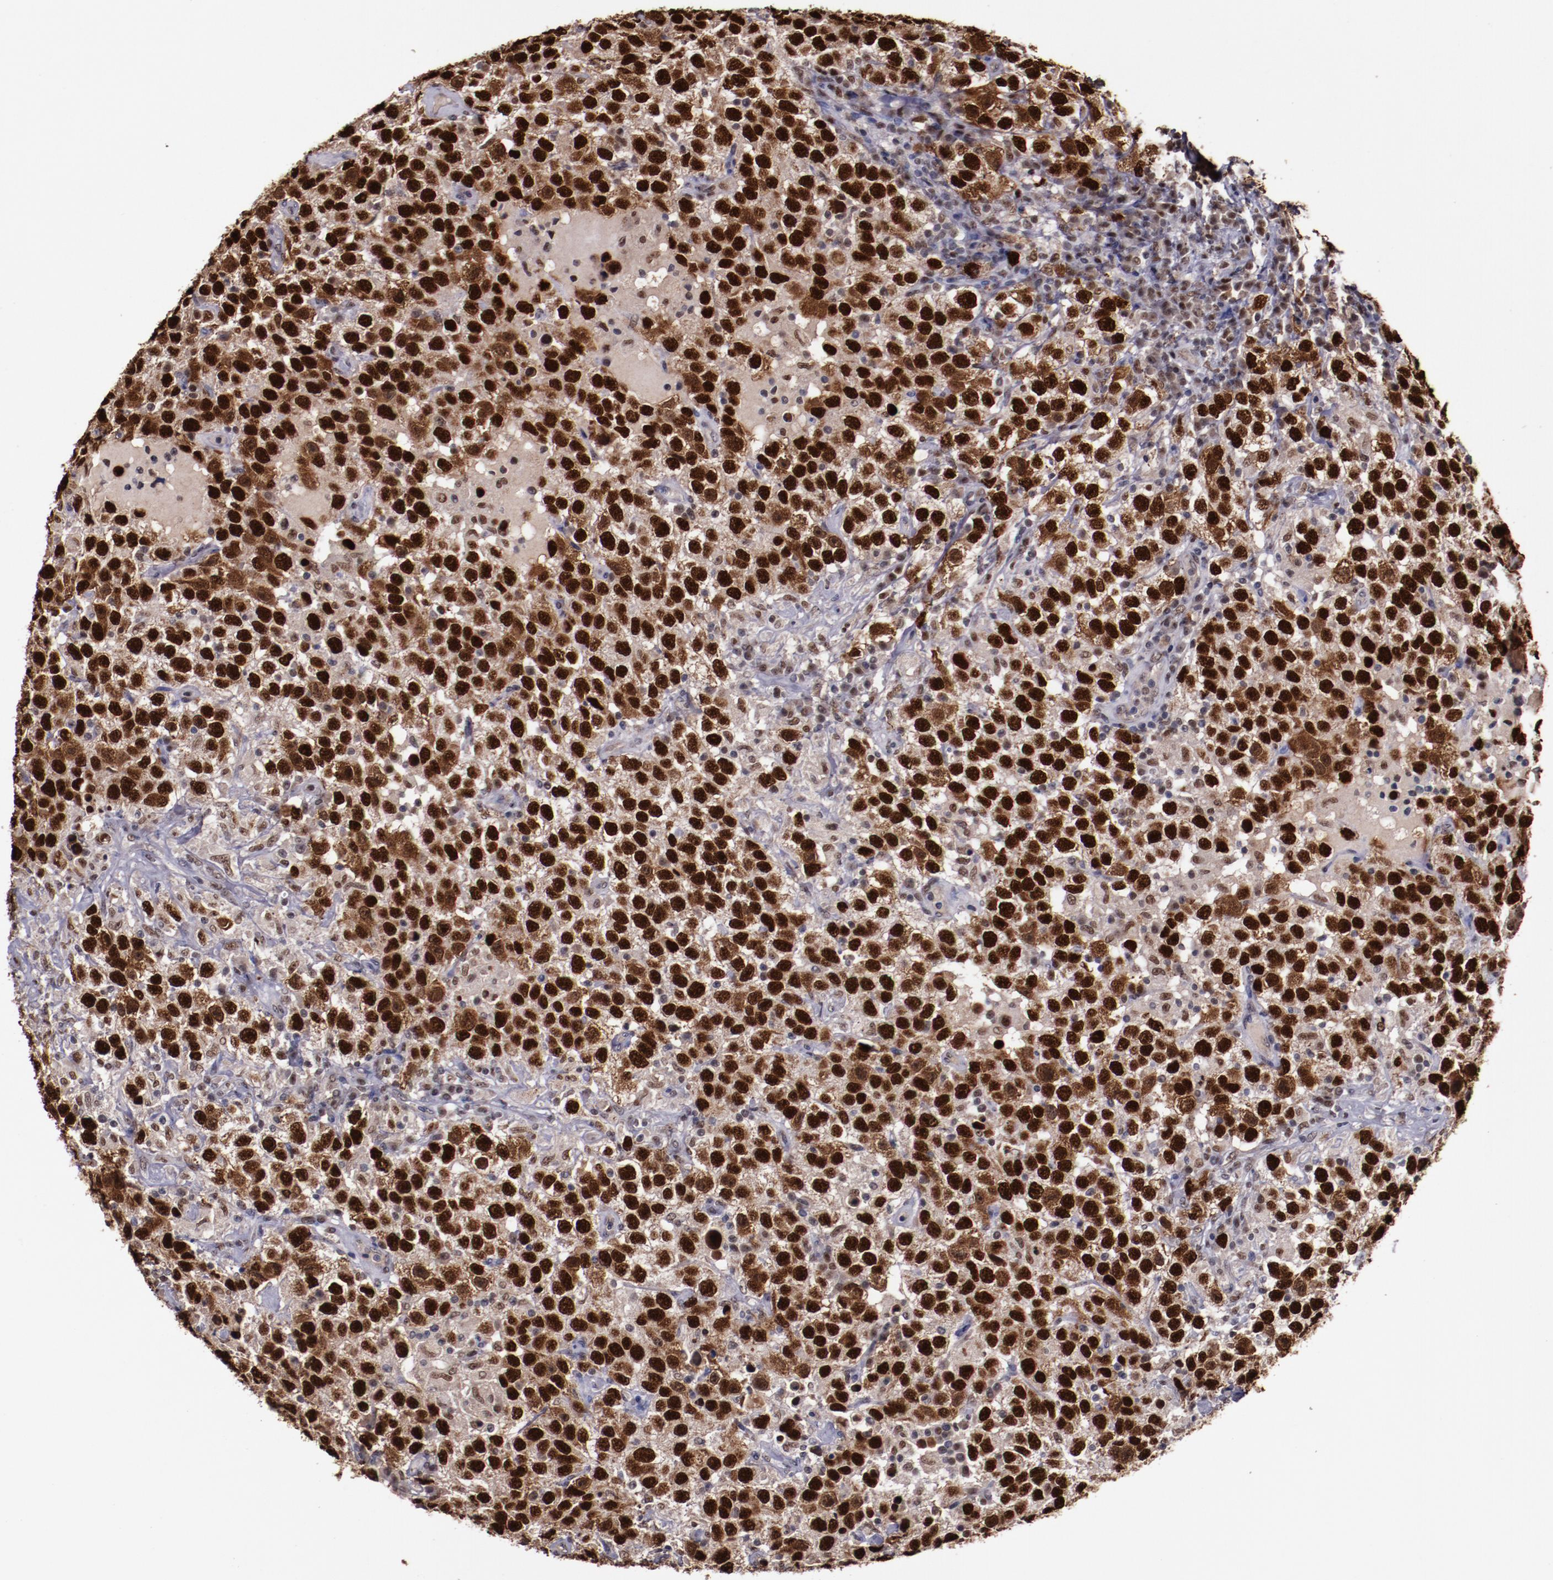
{"staining": {"intensity": "strong", "quantity": ">75%", "location": "cytoplasmic/membranous,nuclear"}, "tissue": "testis cancer", "cell_type": "Tumor cells", "image_type": "cancer", "snomed": [{"axis": "morphology", "description": "Seminoma, NOS"}, {"axis": "topography", "description": "Testis"}], "caption": "Seminoma (testis) tissue exhibits strong cytoplasmic/membranous and nuclear positivity in approximately >75% of tumor cells (Stains: DAB (3,3'-diaminobenzidine) in brown, nuclei in blue, Microscopy: brightfield microscopy at high magnification).", "gene": "CHEK2", "patient": {"sex": "male", "age": 41}}